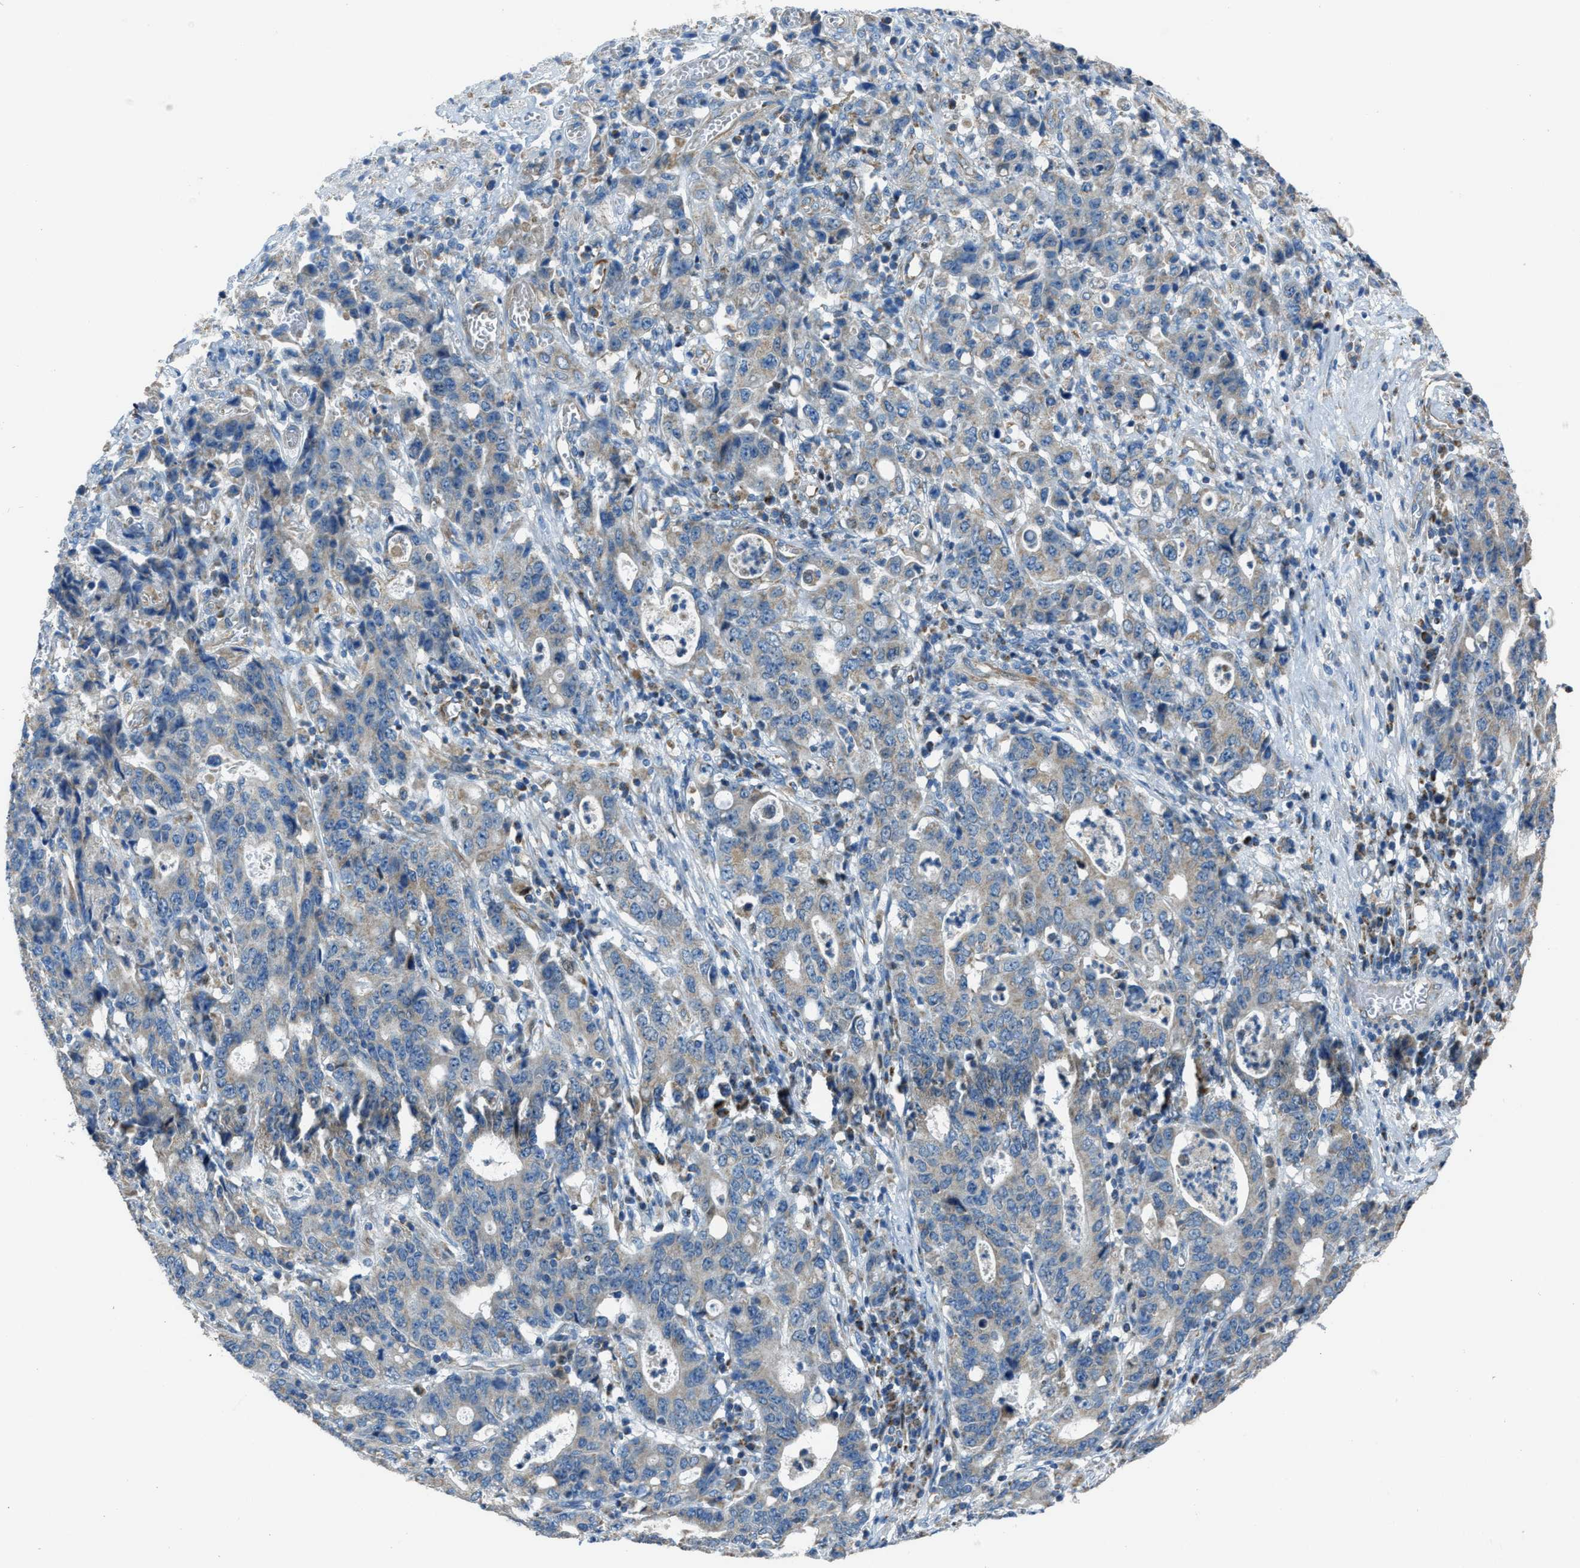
{"staining": {"intensity": "weak", "quantity": "25%-75%", "location": "cytoplasmic/membranous"}, "tissue": "stomach cancer", "cell_type": "Tumor cells", "image_type": "cancer", "snomed": [{"axis": "morphology", "description": "Adenocarcinoma, NOS"}, {"axis": "topography", "description": "Stomach, upper"}], "caption": "Tumor cells reveal weak cytoplasmic/membranous positivity in about 25%-75% of cells in stomach cancer (adenocarcinoma). The staining was performed using DAB, with brown indicating positive protein expression. Nuclei are stained blue with hematoxylin.", "gene": "SLC25A11", "patient": {"sex": "male", "age": 69}}